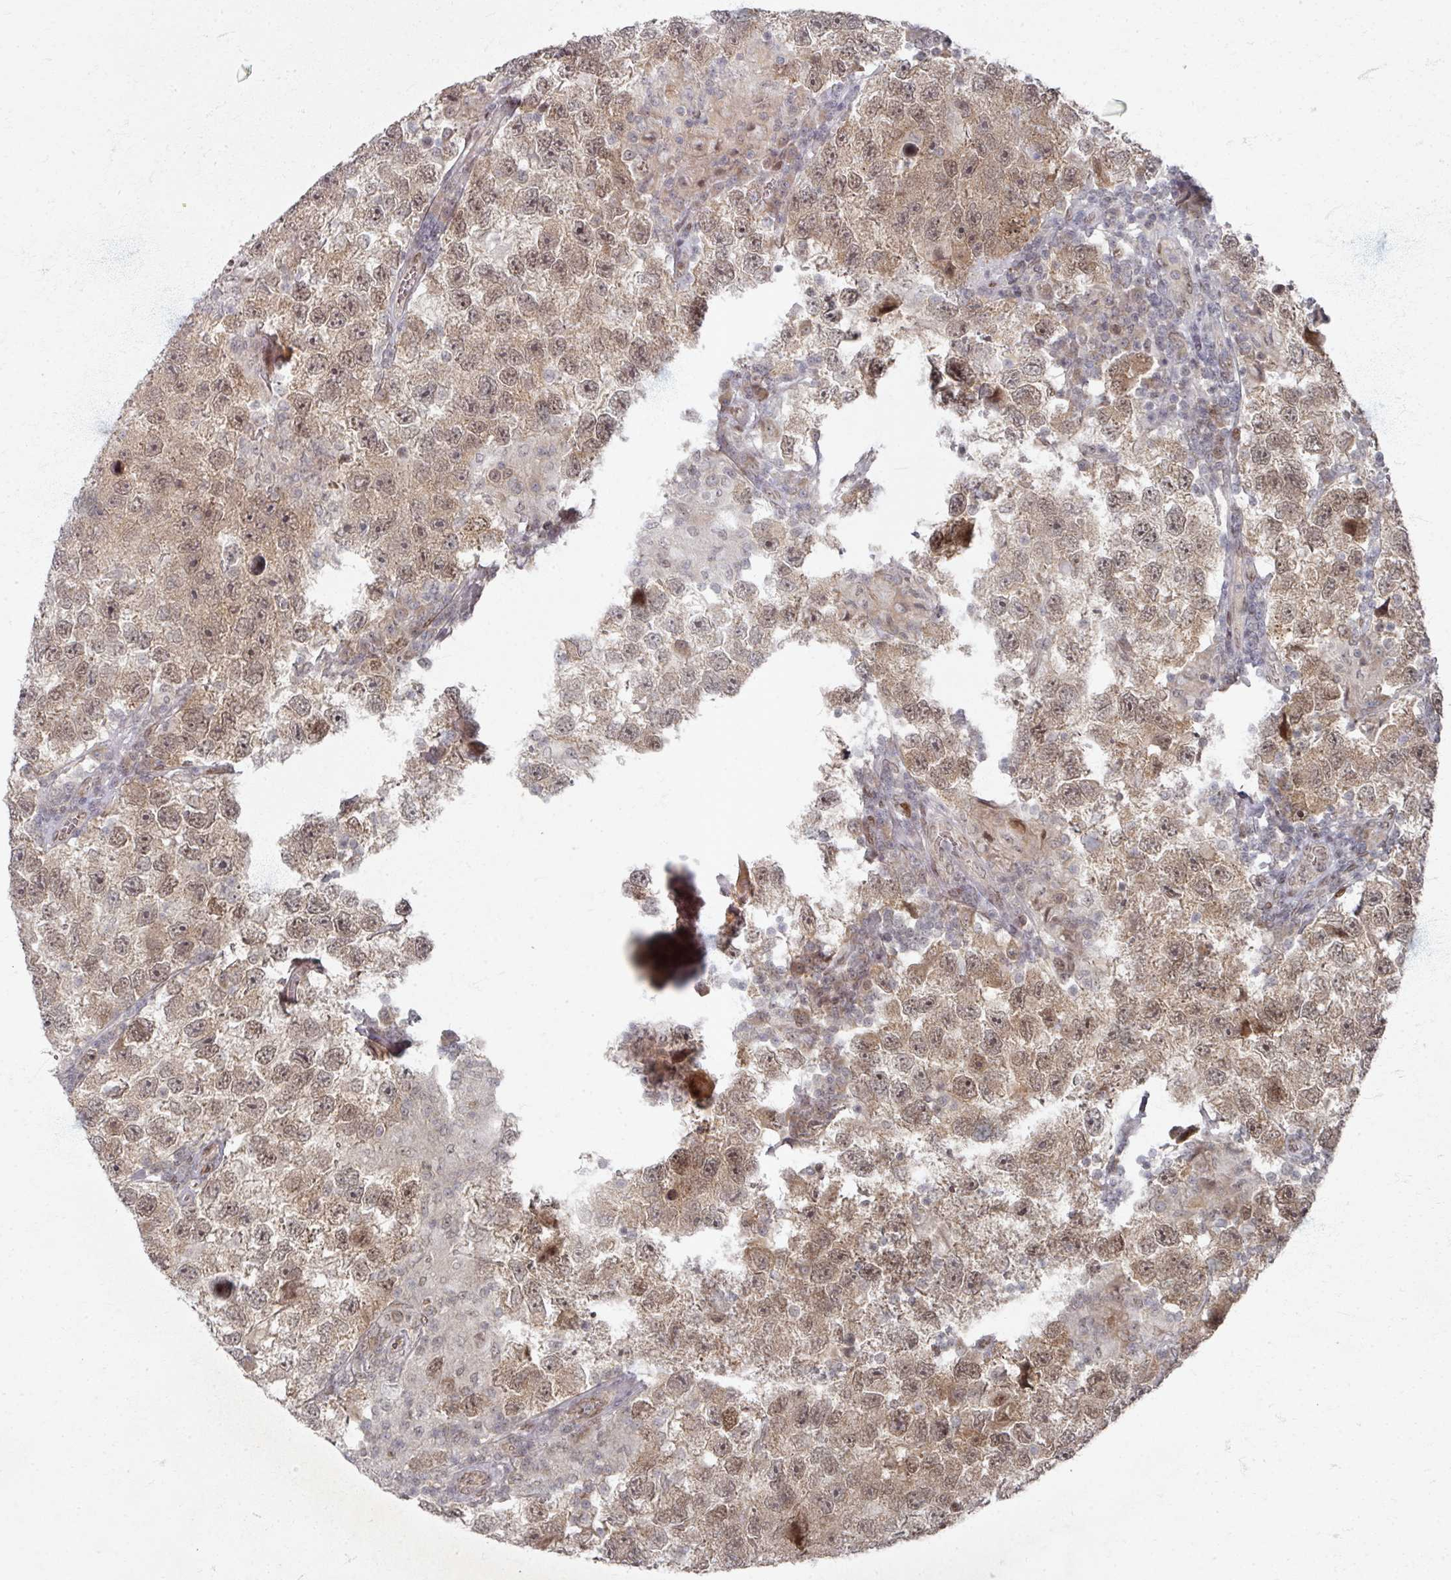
{"staining": {"intensity": "moderate", "quantity": ">75%", "location": "cytoplasmic/membranous,nuclear"}, "tissue": "testis cancer", "cell_type": "Tumor cells", "image_type": "cancer", "snomed": [{"axis": "morphology", "description": "Seminoma, NOS"}, {"axis": "topography", "description": "Testis"}], "caption": "Immunohistochemistry of human testis cancer reveals medium levels of moderate cytoplasmic/membranous and nuclear expression in approximately >75% of tumor cells. The staining is performed using DAB (3,3'-diaminobenzidine) brown chromogen to label protein expression. The nuclei are counter-stained blue using hematoxylin.", "gene": "PSKH1", "patient": {"sex": "male", "age": 26}}